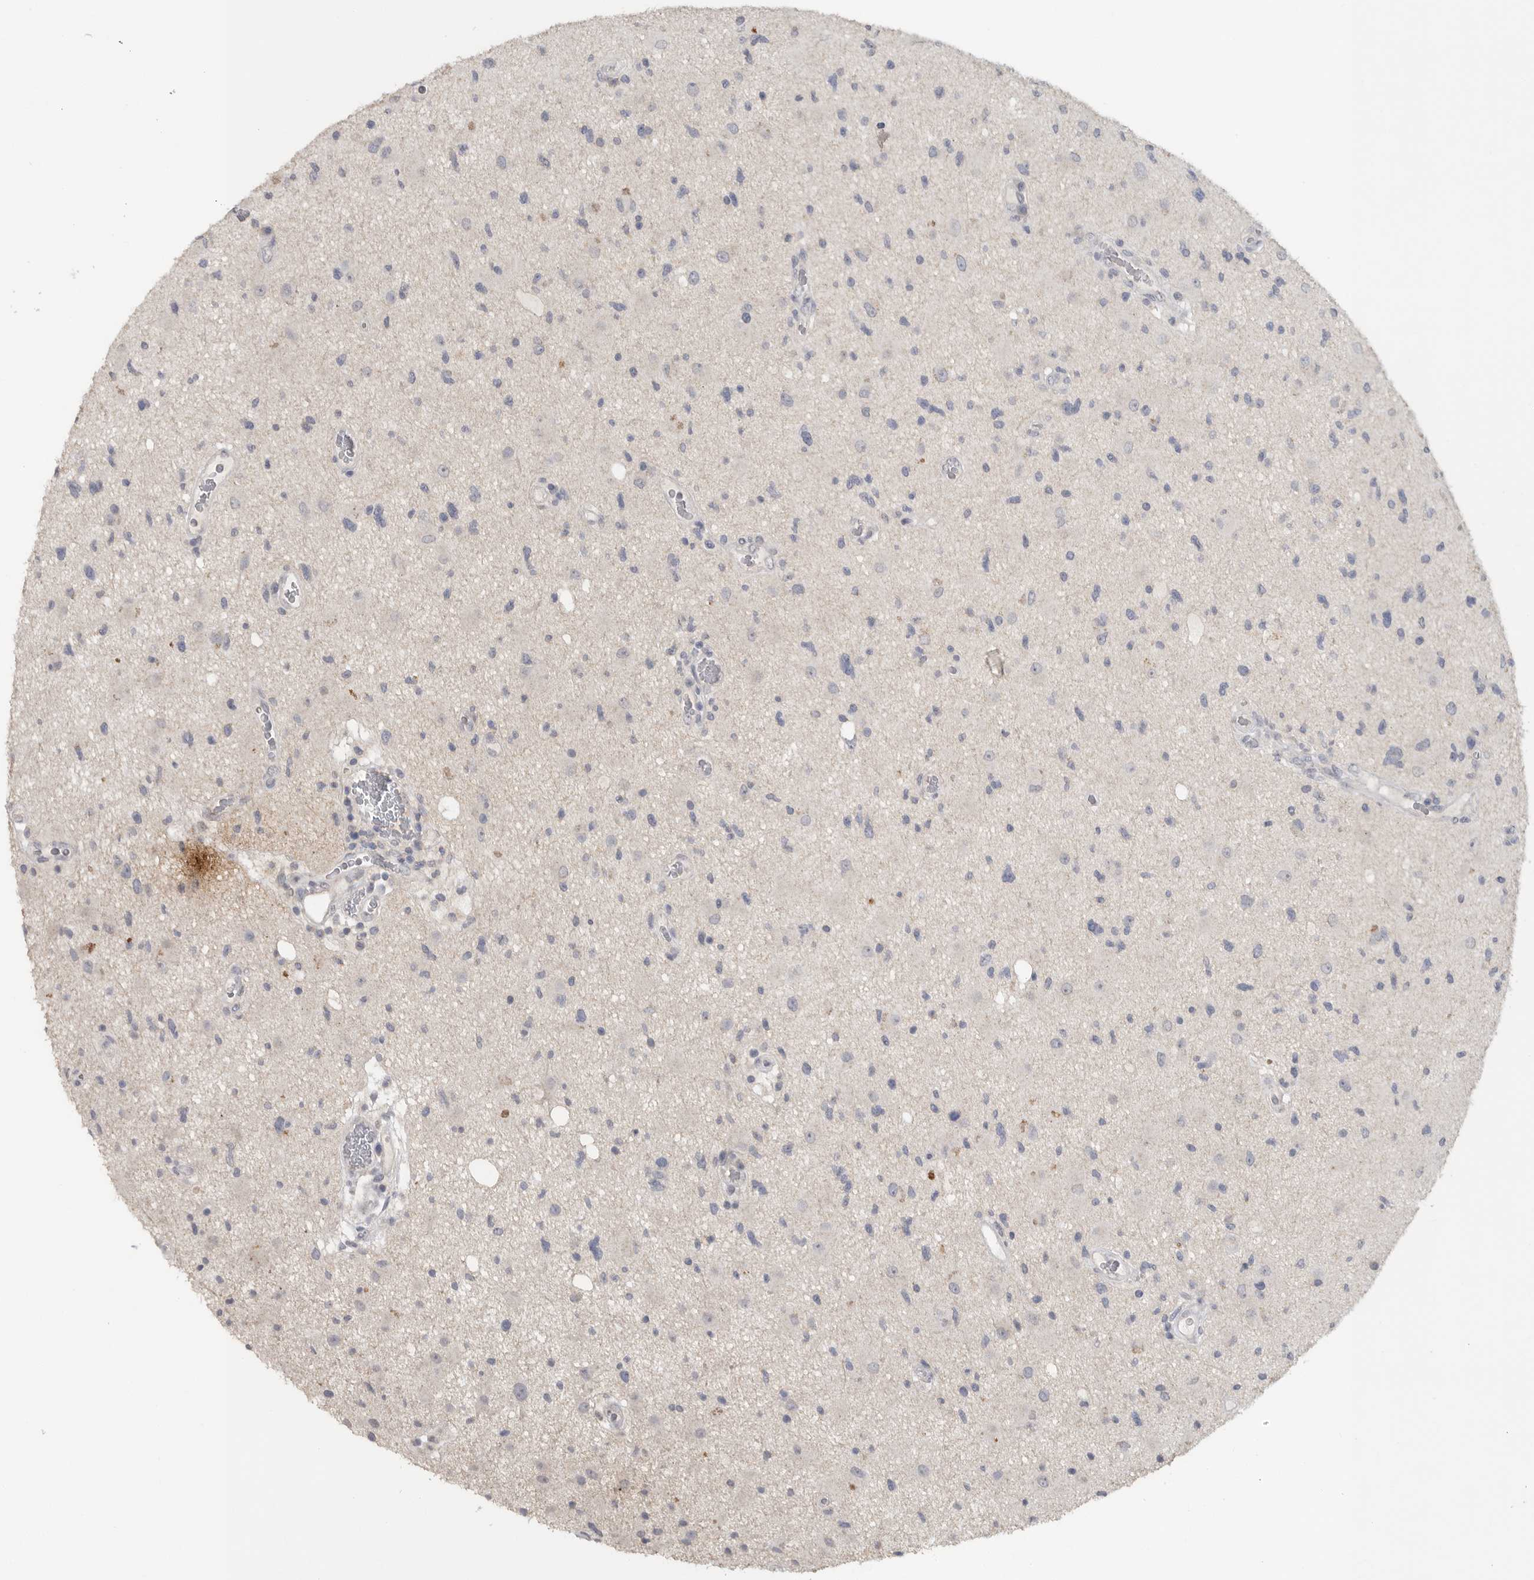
{"staining": {"intensity": "negative", "quantity": "none", "location": "none"}, "tissue": "glioma", "cell_type": "Tumor cells", "image_type": "cancer", "snomed": [{"axis": "morphology", "description": "Glioma, malignant, High grade"}, {"axis": "topography", "description": "Brain"}], "caption": "This is a histopathology image of immunohistochemistry (IHC) staining of malignant glioma (high-grade), which shows no expression in tumor cells. (DAB (3,3'-diaminobenzidine) immunohistochemistry (IHC) with hematoxylin counter stain).", "gene": "REG4", "patient": {"sex": "male", "age": 33}}